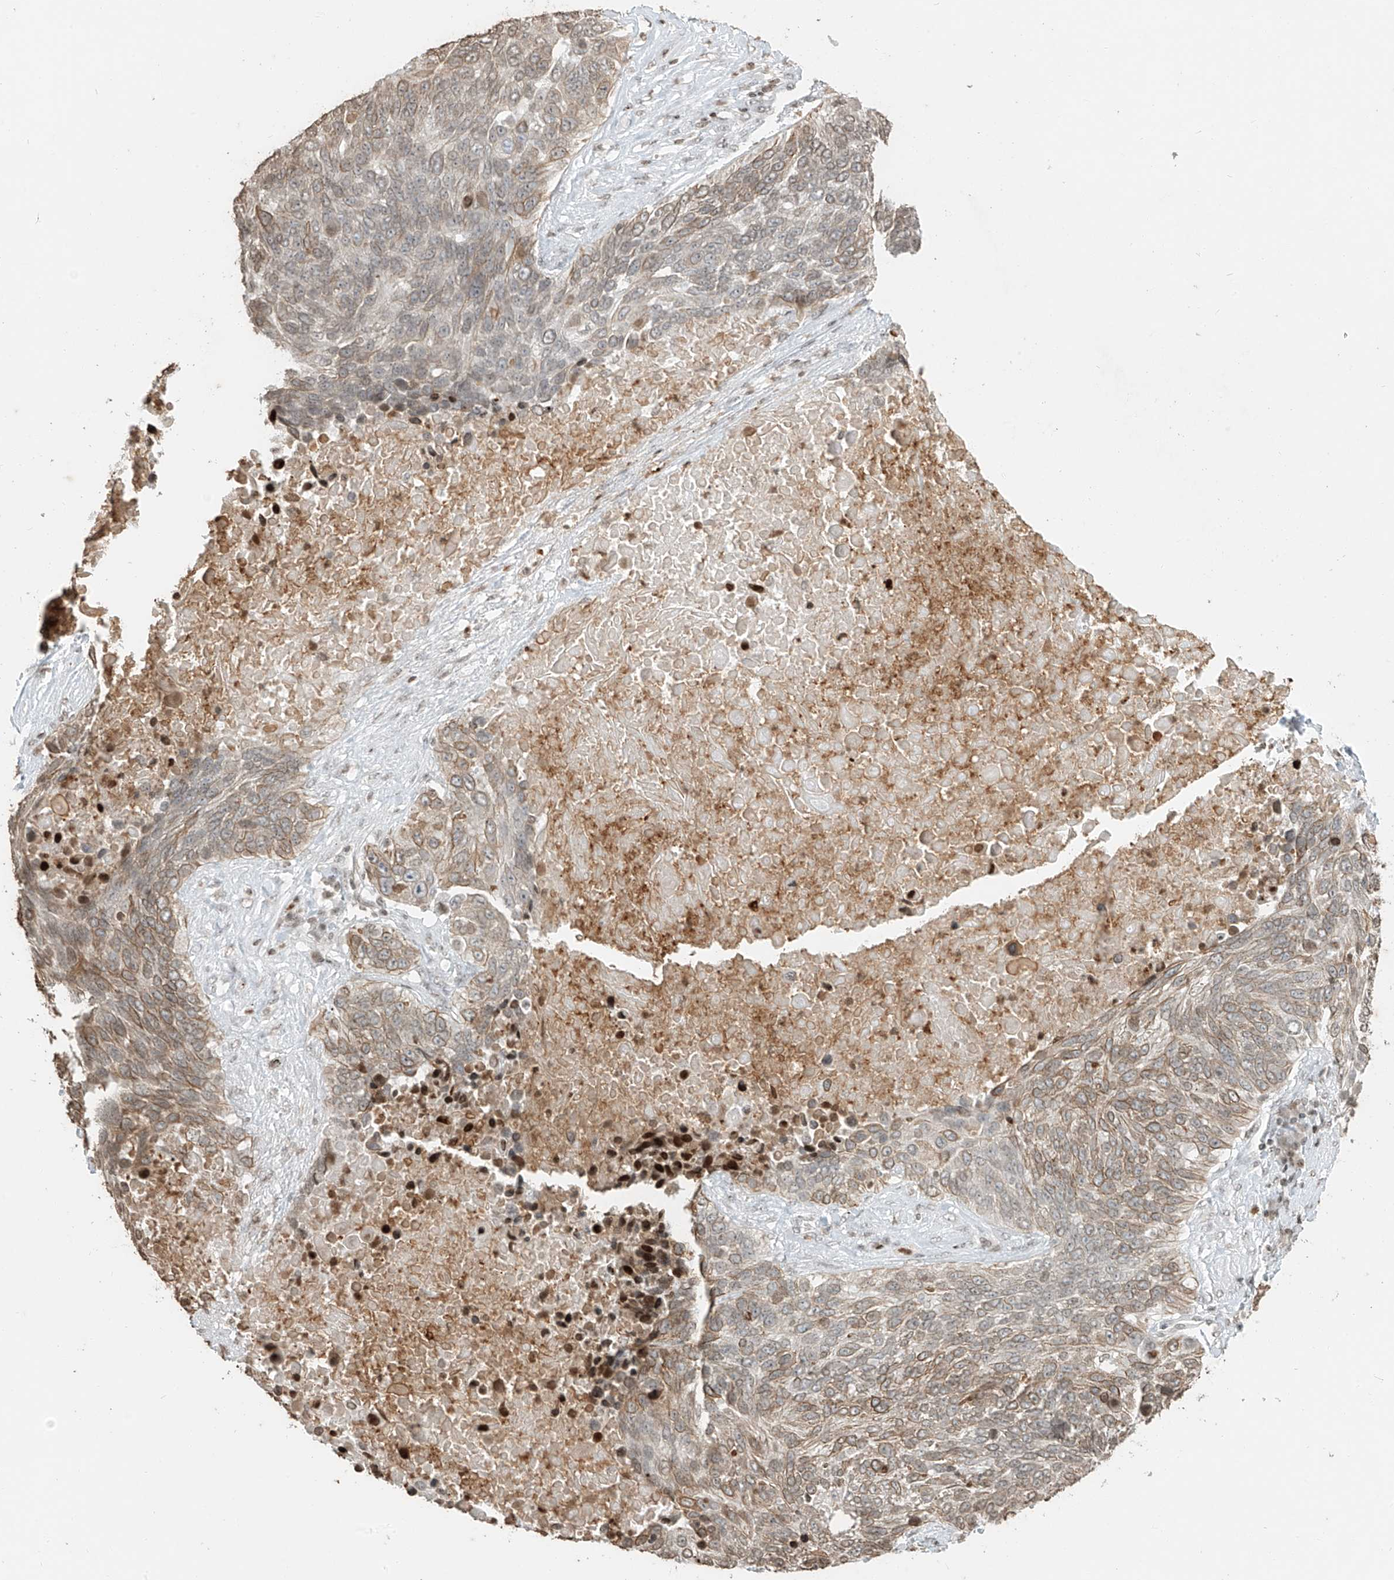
{"staining": {"intensity": "moderate", "quantity": "25%-75%", "location": "cytoplasmic/membranous,nuclear"}, "tissue": "lung cancer", "cell_type": "Tumor cells", "image_type": "cancer", "snomed": [{"axis": "morphology", "description": "Squamous cell carcinoma, NOS"}, {"axis": "topography", "description": "Lung"}], "caption": "About 25%-75% of tumor cells in human squamous cell carcinoma (lung) reveal moderate cytoplasmic/membranous and nuclear protein positivity as visualized by brown immunohistochemical staining.", "gene": "C17orf58", "patient": {"sex": "male", "age": 66}}